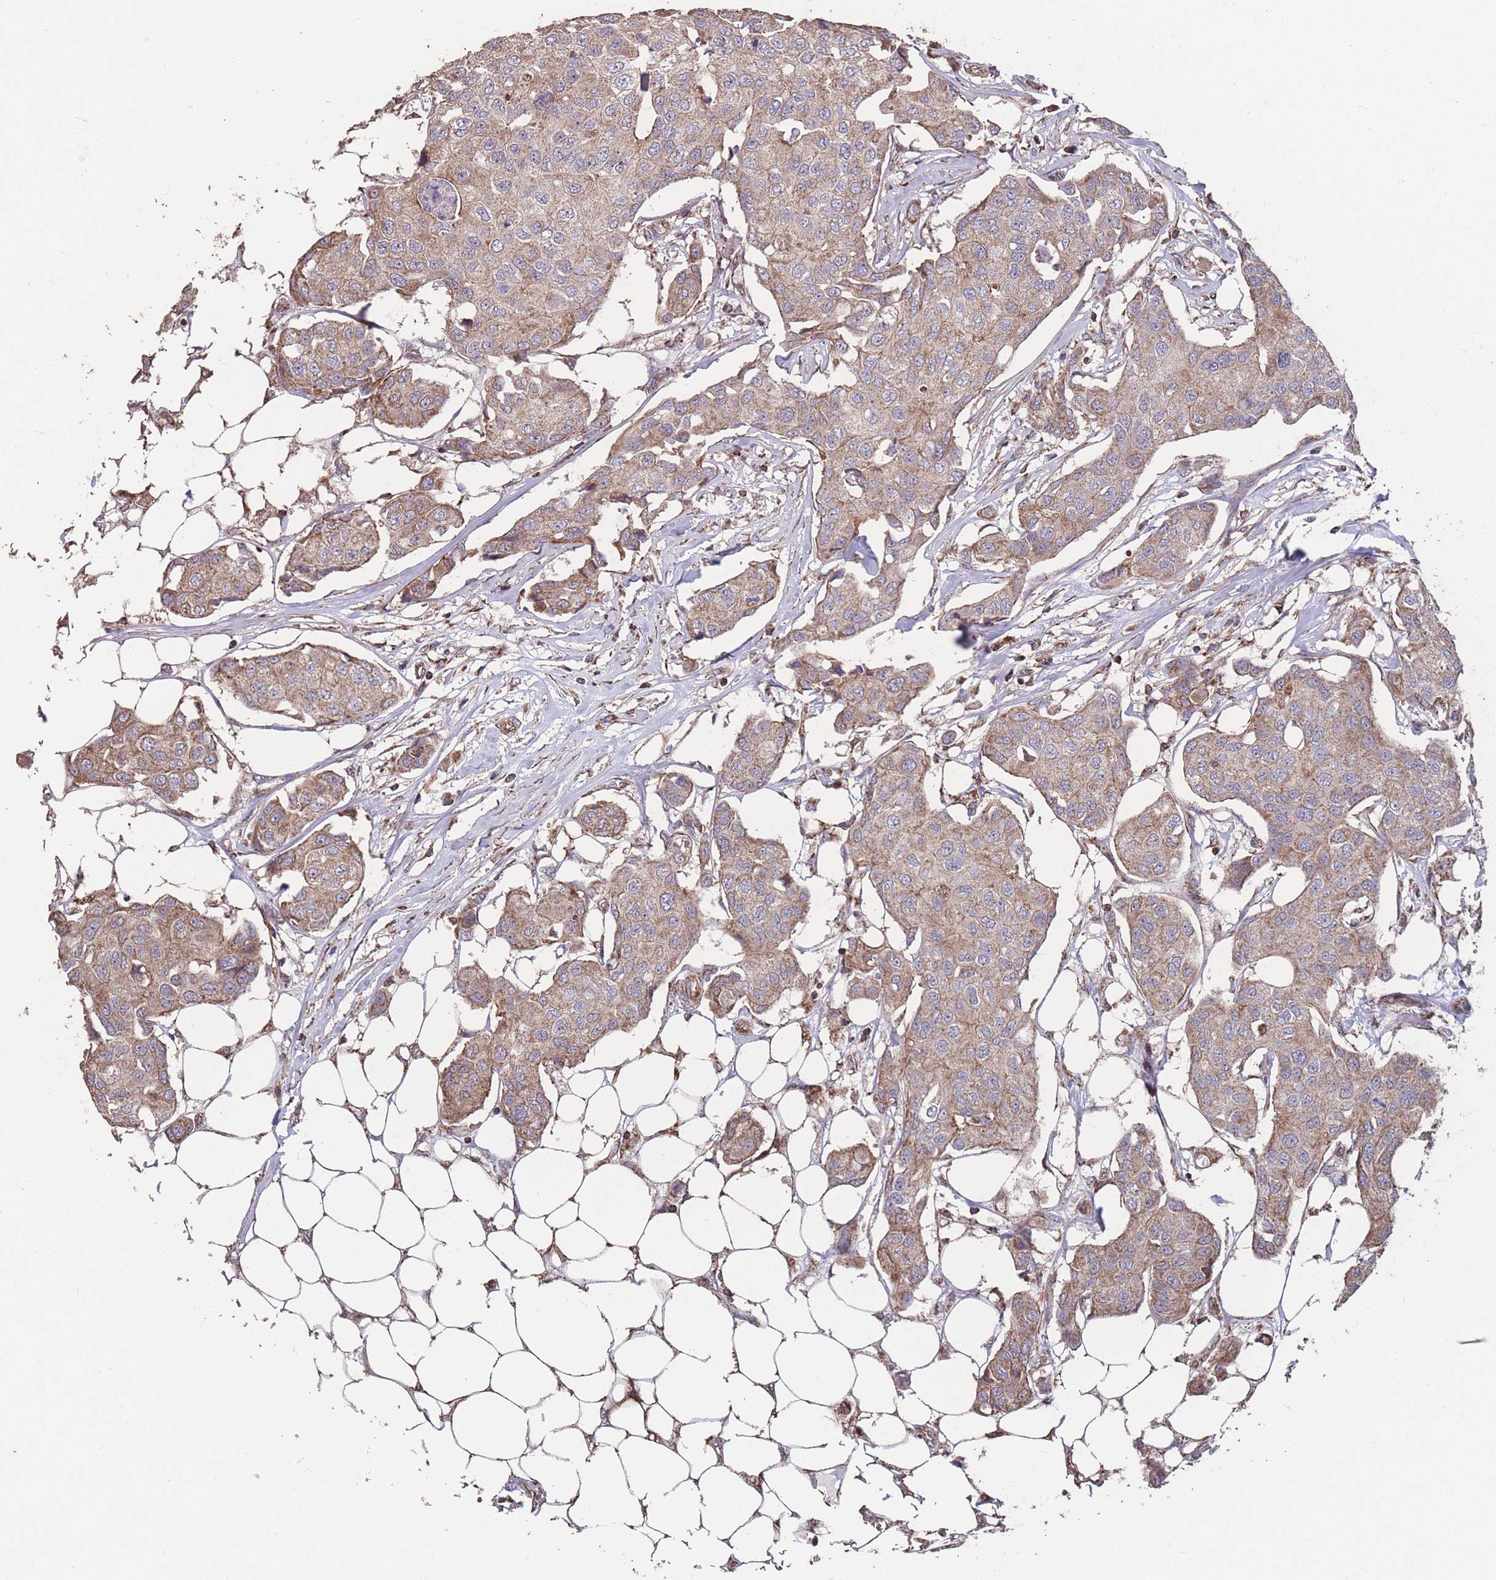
{"staining": {"intensity": "weak", "quantity": ">75%", "location": "cytoplasmic/membranous"}, "tissue": "breast cancer", "cell_type": "Tumor cells", "image_type": "cancer", "snomed": [{"axis": "morphology", "description": "Duct carcinoma"}, {"axis": "topography", "description": "Breast"}, {"axis": "topography", "description": "Lymph node"}], "caption": "A histopathology image of human invasive ductal carcinoma (breast) stained for a protein exhibits weak cytoplasmic/membranous brown staining in tumor cells.", "gene": "NUDT21", "patient": {"sex": "female", "age": 80}}